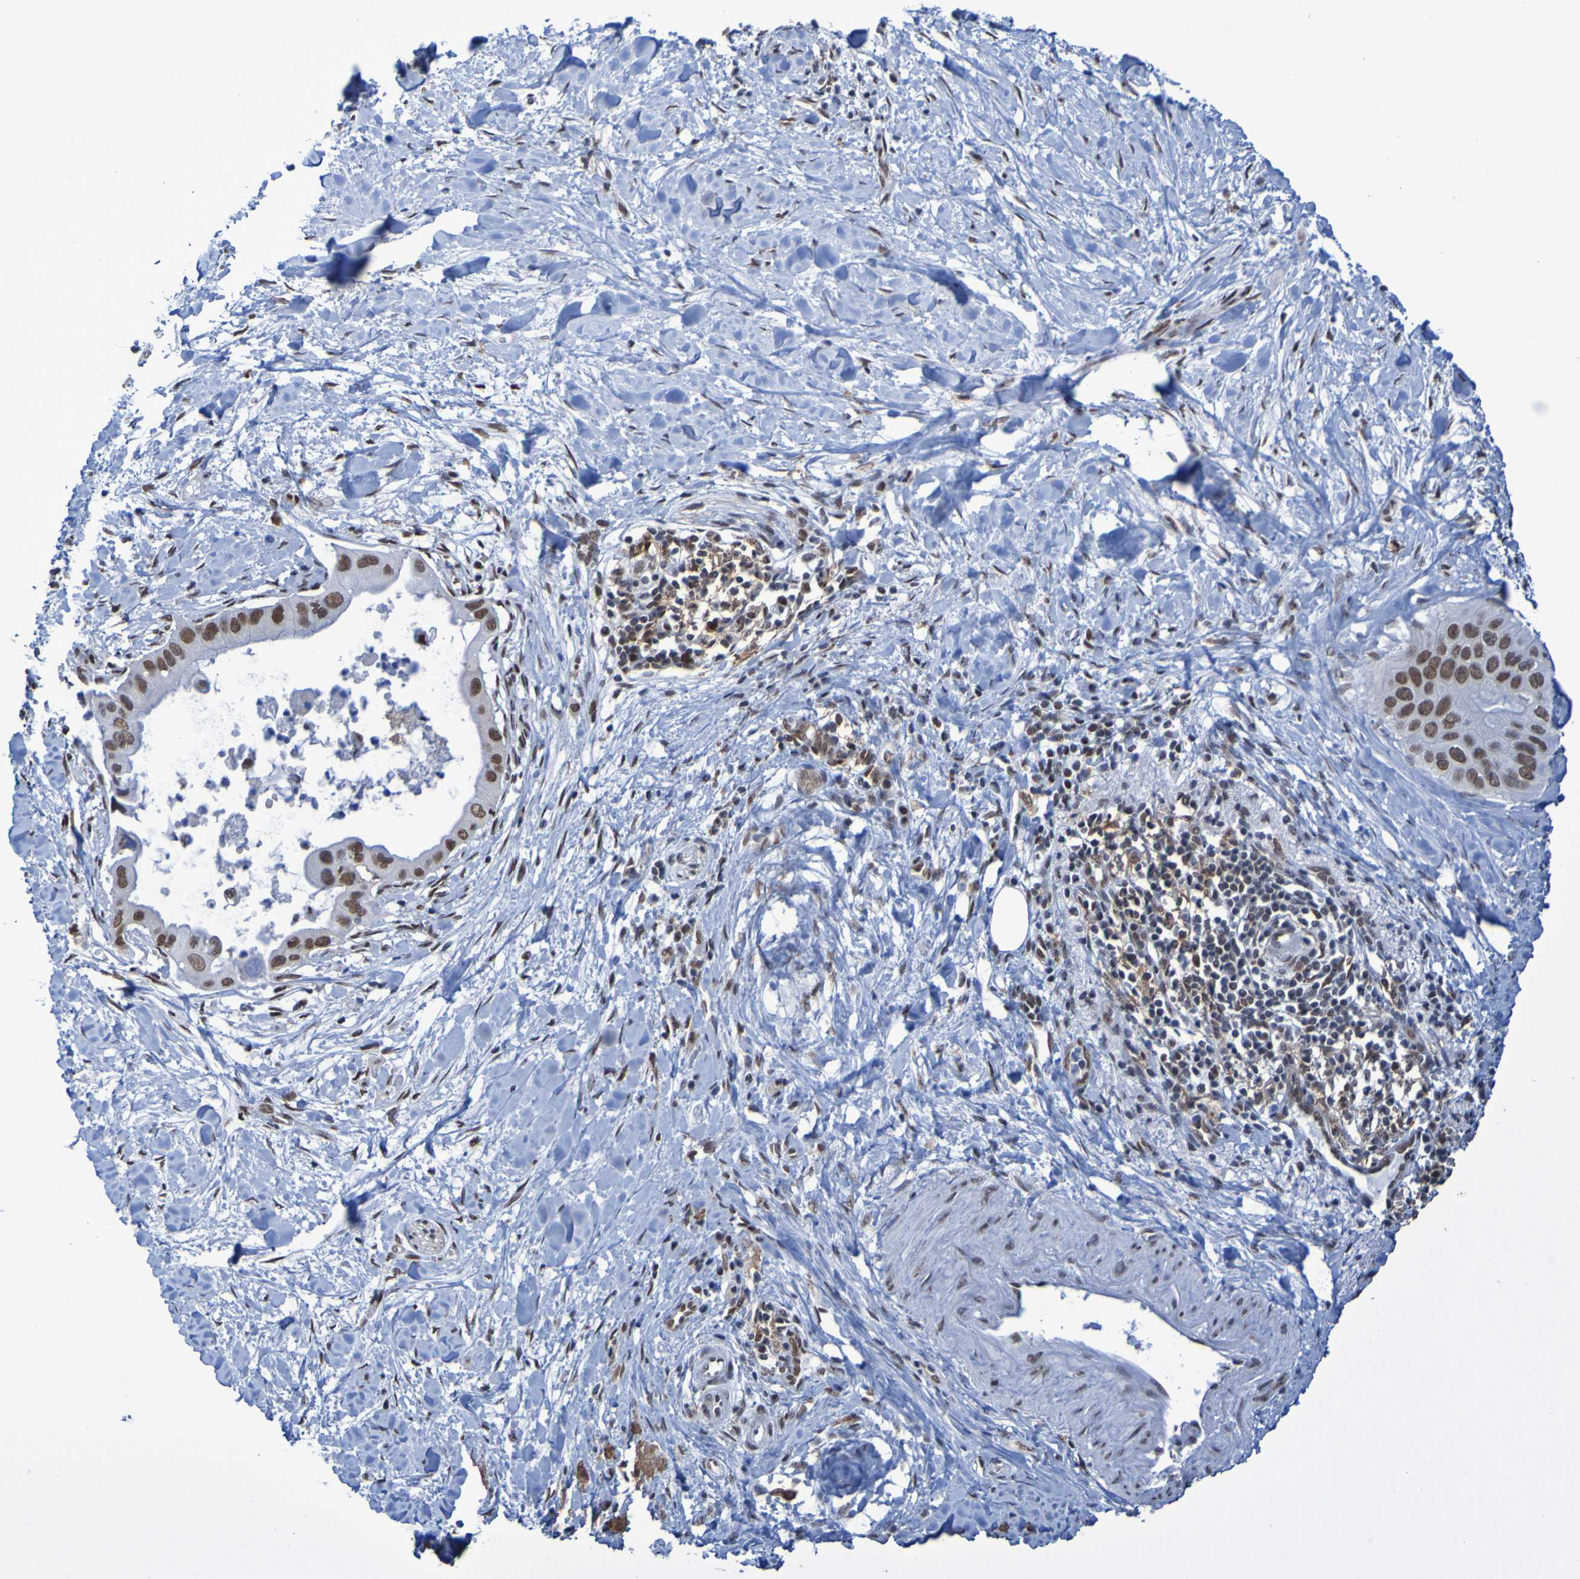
{"staining": {"intensity": "strong", "quantity": ">75%", "location": "nuclear"}, "tissue": "pancreatic cancer", "cell_type": "Tumor cells", "image_type": "cancer", "snomed": [{"axis": "morphology", "description": "Adenocarcinoma, NOS"}, {"axis": "topography", "description": "Pancreas"}], "caption": "Tumor cells demonstrate strong nuclear positivity in approximately >75% of cells in pancreatic adenocarcinoma.", "gene": "MRTFB", "patient": {"sex": "male", "age": 55}}